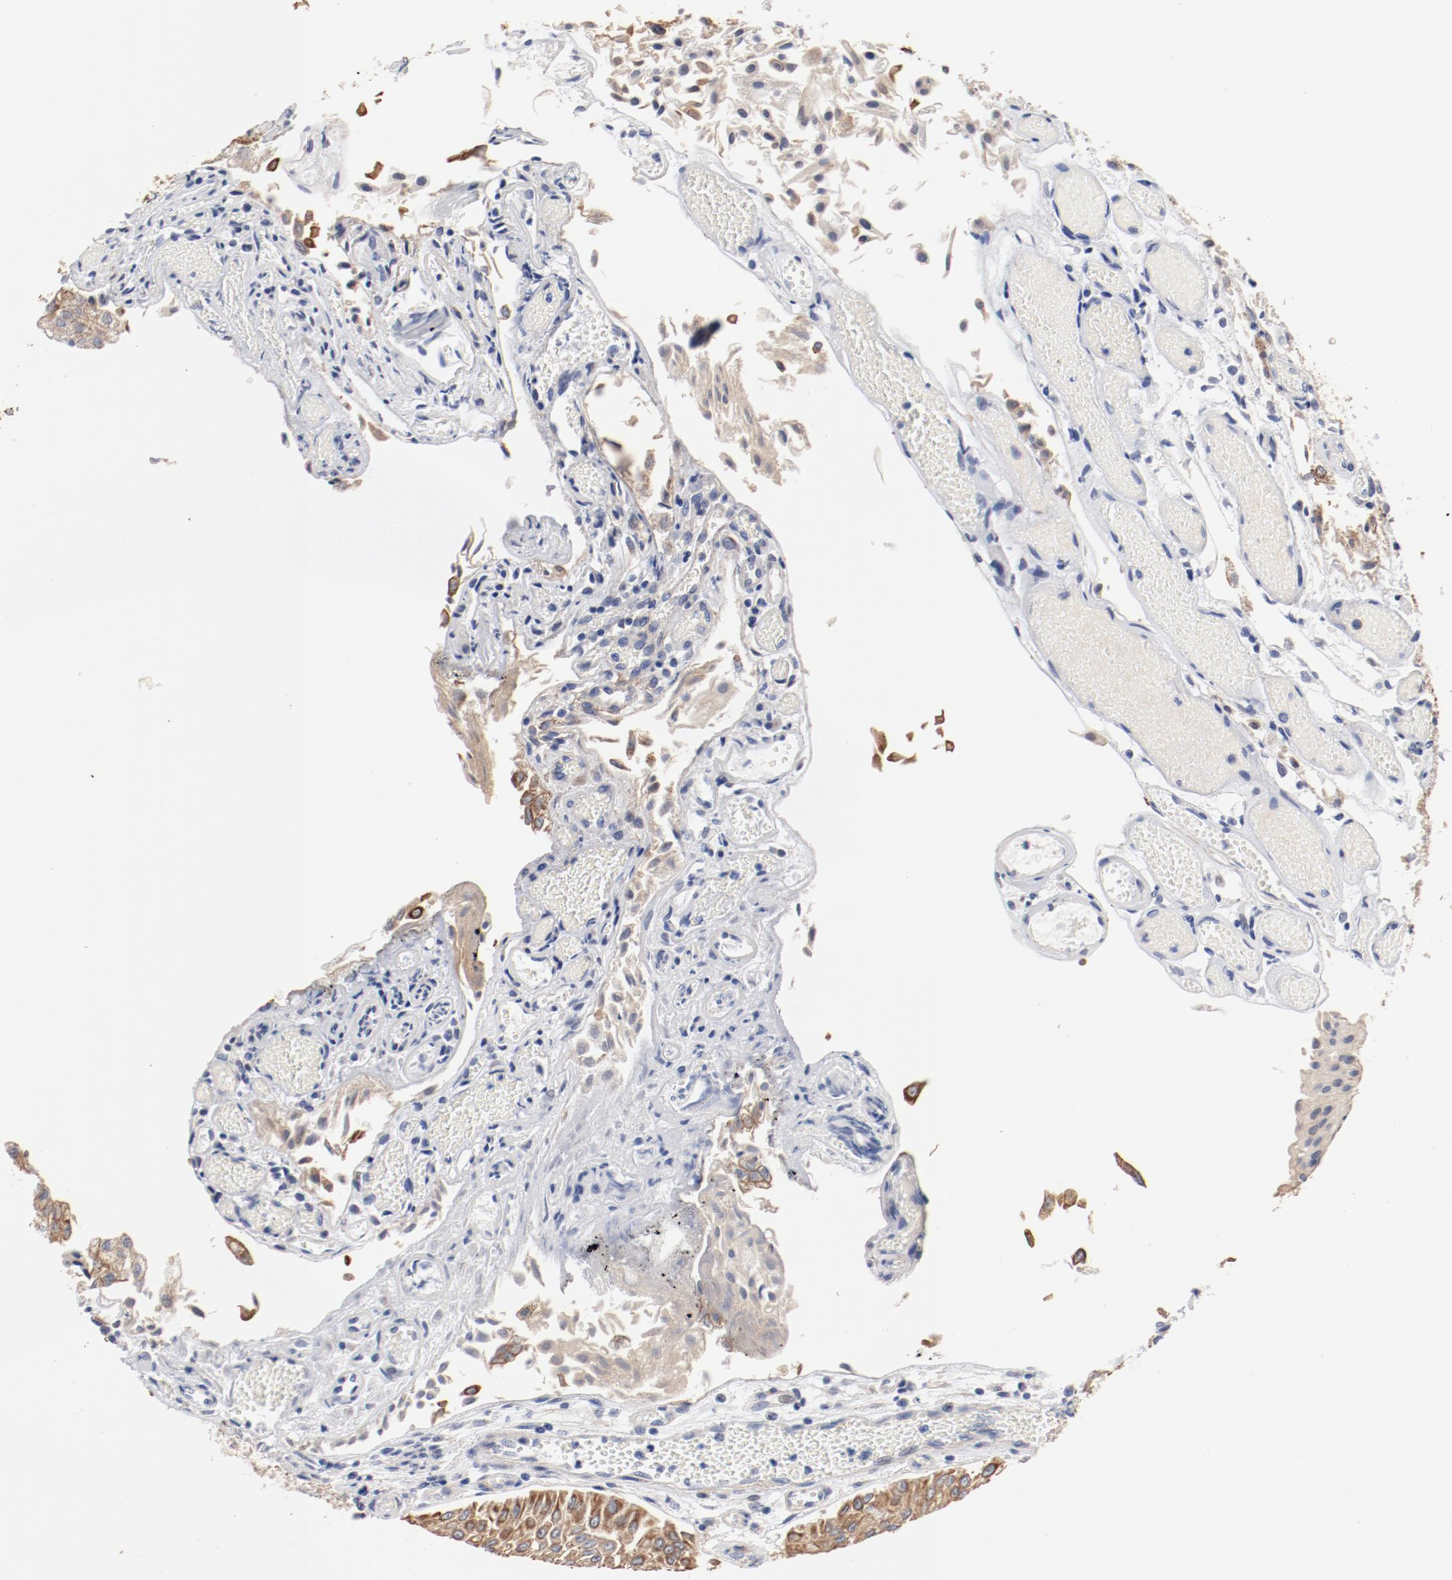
{"staining": {"intensity": "moderate", "quantity": ">75%", "location": "cytoplasmic/membranous"}, "tissue": "urothelial cancer", "cell_type": "Tumor cells", "image_type": "cancer", "snomed": [{"axis": "morphology", "description": "Urothelial carcinoma, Low grade"}, {"axis": "topography", "description": "Urinary bladder"}], "caption": "Protein staining displays moderate cytoplasmic/membranous positivity in about >75% of tumor cells in urothelial carcinoma (low-grade). (DAB = brown stain, brightfield microscopy at high magnification).", "gene": "GPR143", "patient": {"sex": "male", "age": 86}}